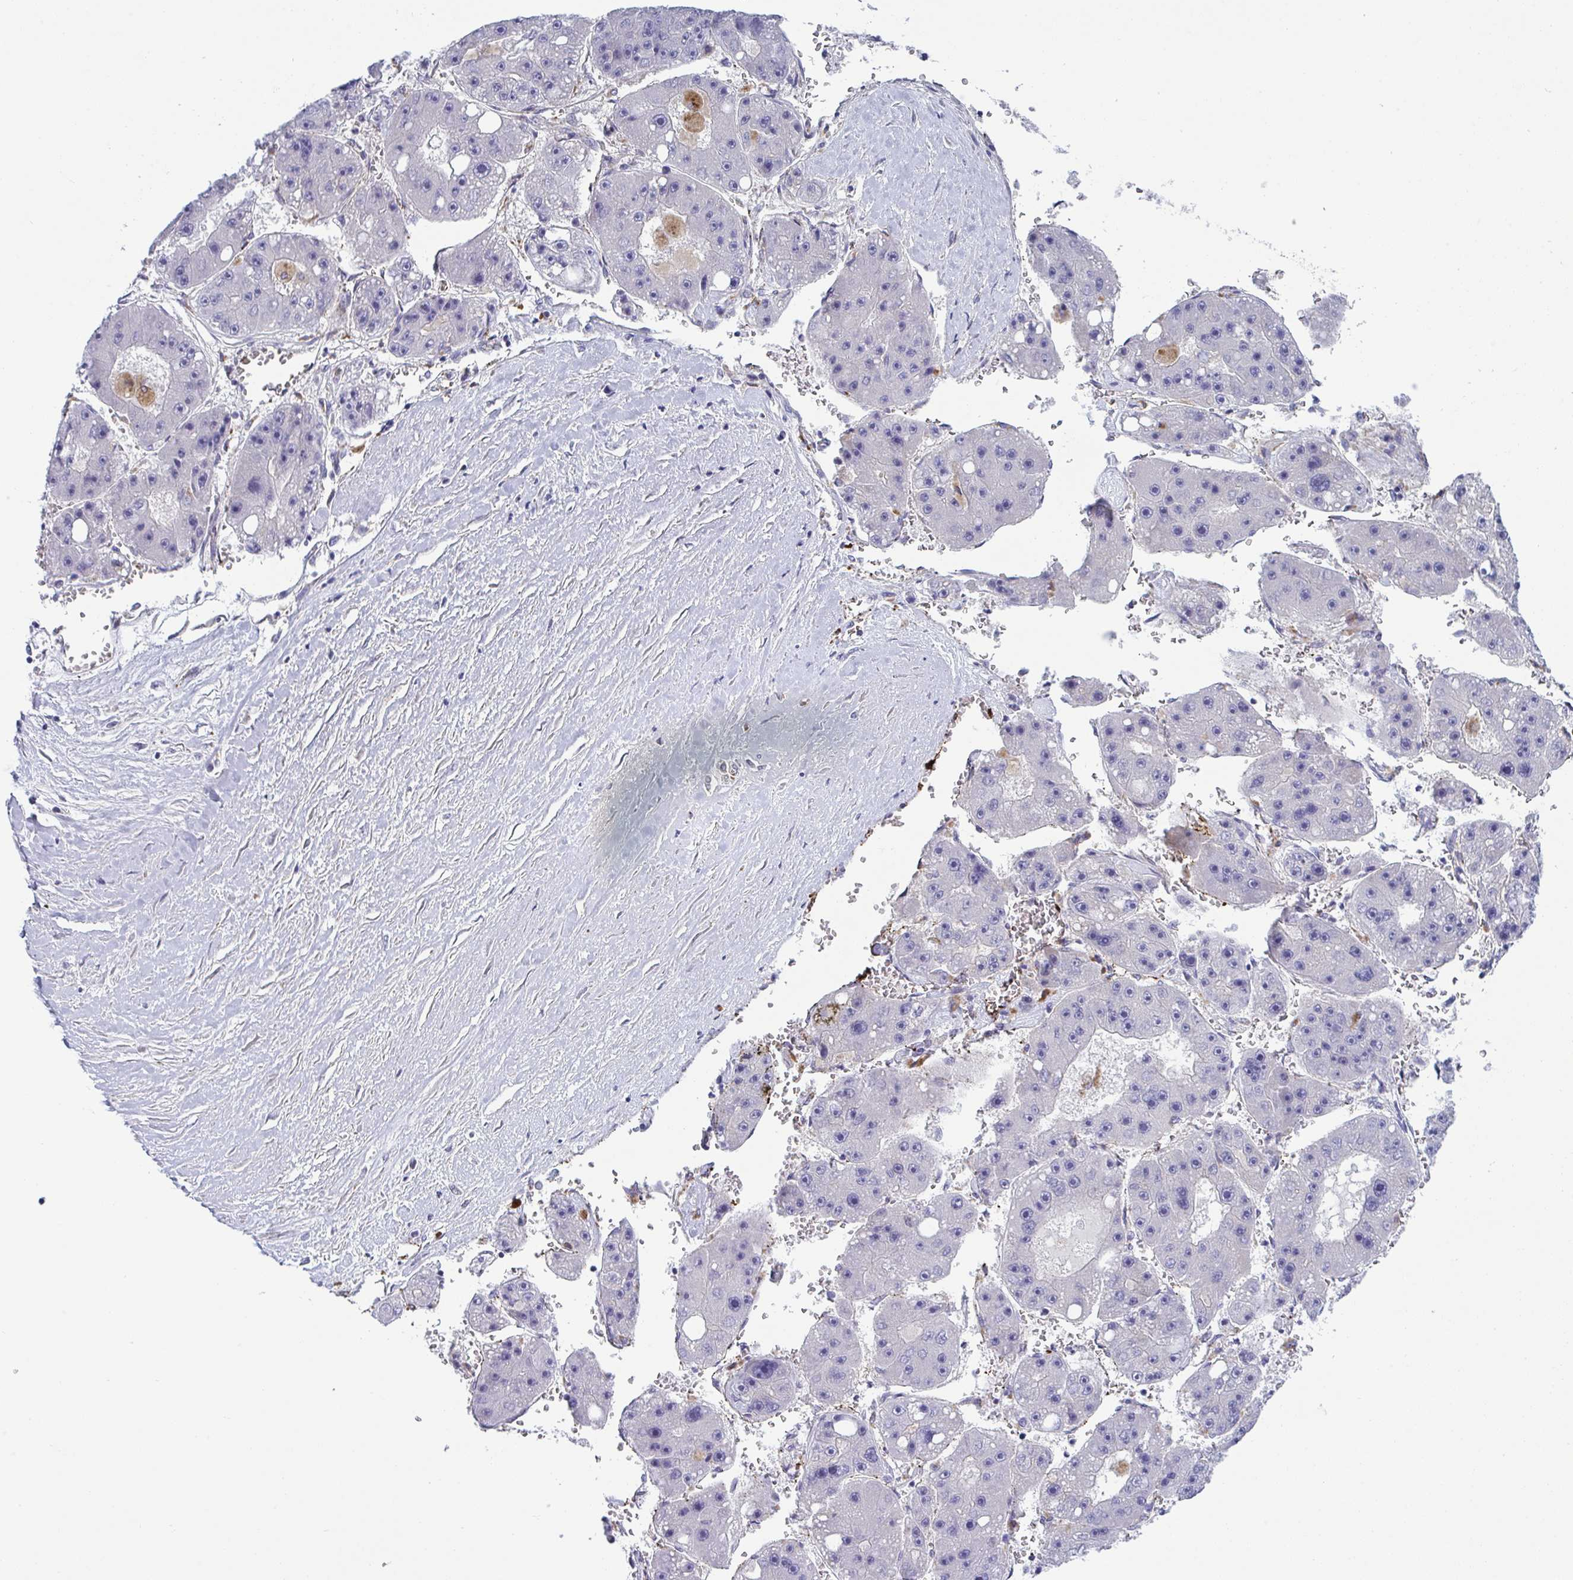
{"staining": {"intensity": "negative", "quantity": "none", "location": "none"}, "tissue": "liver cancer", "cell_type": "Tumor cells", "image_type": "cancer", "snomed": [{"axis": "morphology", "description": "Carcinoma, Hepatocellular, NOS"}, {"axis": "topography", "description": "Liver"}], "caption": "DAB (3,3'-diaminobenzidine) immunohistochemical staining of liver cancer shows no significant expression in tumor cells. (Immunohistochemistry (ihc), brightfield microscopy, high magnification).", "gene": "TOR1AIP2", "patient": {"sex": "female", "age": 61}}